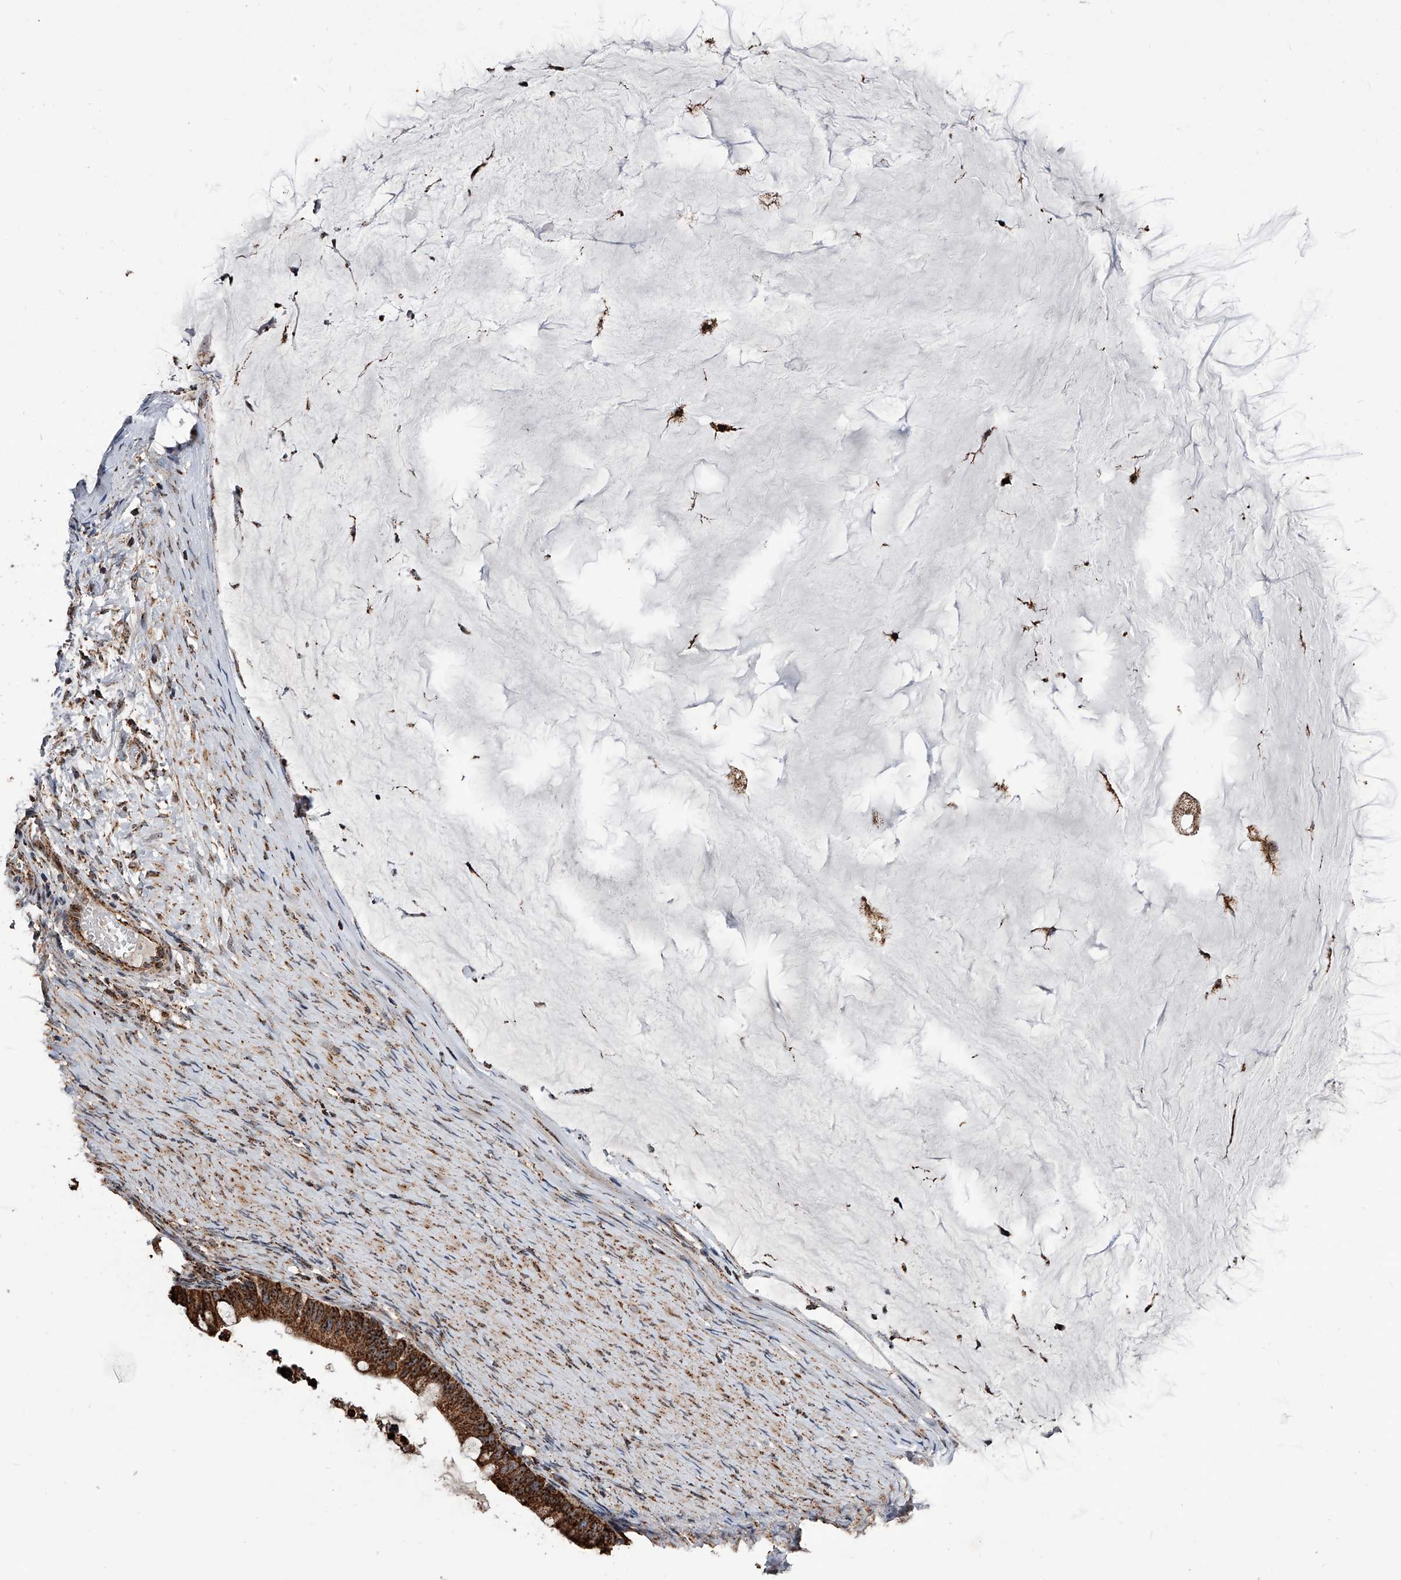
{"staining": {"intensity": "strong", "quantity": ">75%", "location": "cytoplasmic/membranous"}, "tissue": "ovarian cancer", "cell_type": "Tumor cells", "image_type": "cancer", "snomed": [{"axis": "morphology", "description": "Cystadenocarcinoma, mucinous, NOS"}, {"axis": "topography", "description": "Ovary"}], "caption": "Brown immunohistochemical staining in human mucinous cystadenocarcinoma (ovarian) exhibits strong cytoplasmic/membranous staining in about >75% of tumor cells. (DAB (3,3'-diaminobenzidine) = brown stain, brightfield microscopy at high magnification).", "gene": "SMPDL3A", "patient": {"sex": "female", "age": 61}}